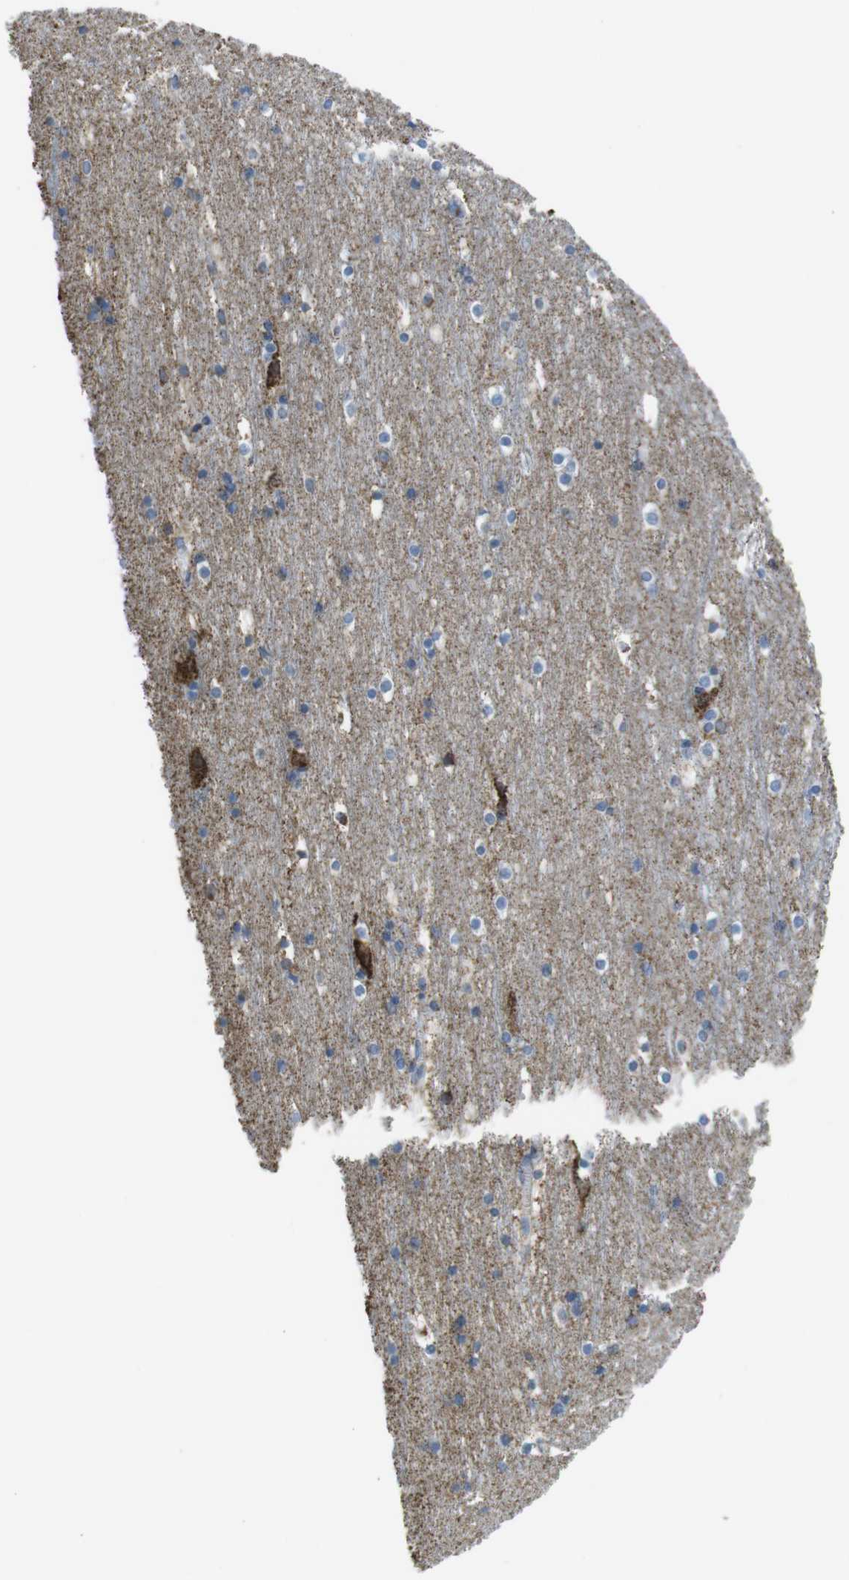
{"staining": {"intensity": "negative", "quantity": "none", "location": "none"}, "tissue": "cerebral cortex", "cell_type": "Endothelial cells", "image_type": "normal", "snomed": [{"axis": "morphology", "description": "Normal tissue, NOS"}, {"axis": "topography", "description": "Cerebral cortex"}], "caption": "Immunohistochemical staining of unremarkable cerebral cortex displays no significant staining in endothelial cells.", "gene": "GRIK1", "patient": {"sex": "male", "age": 45}}